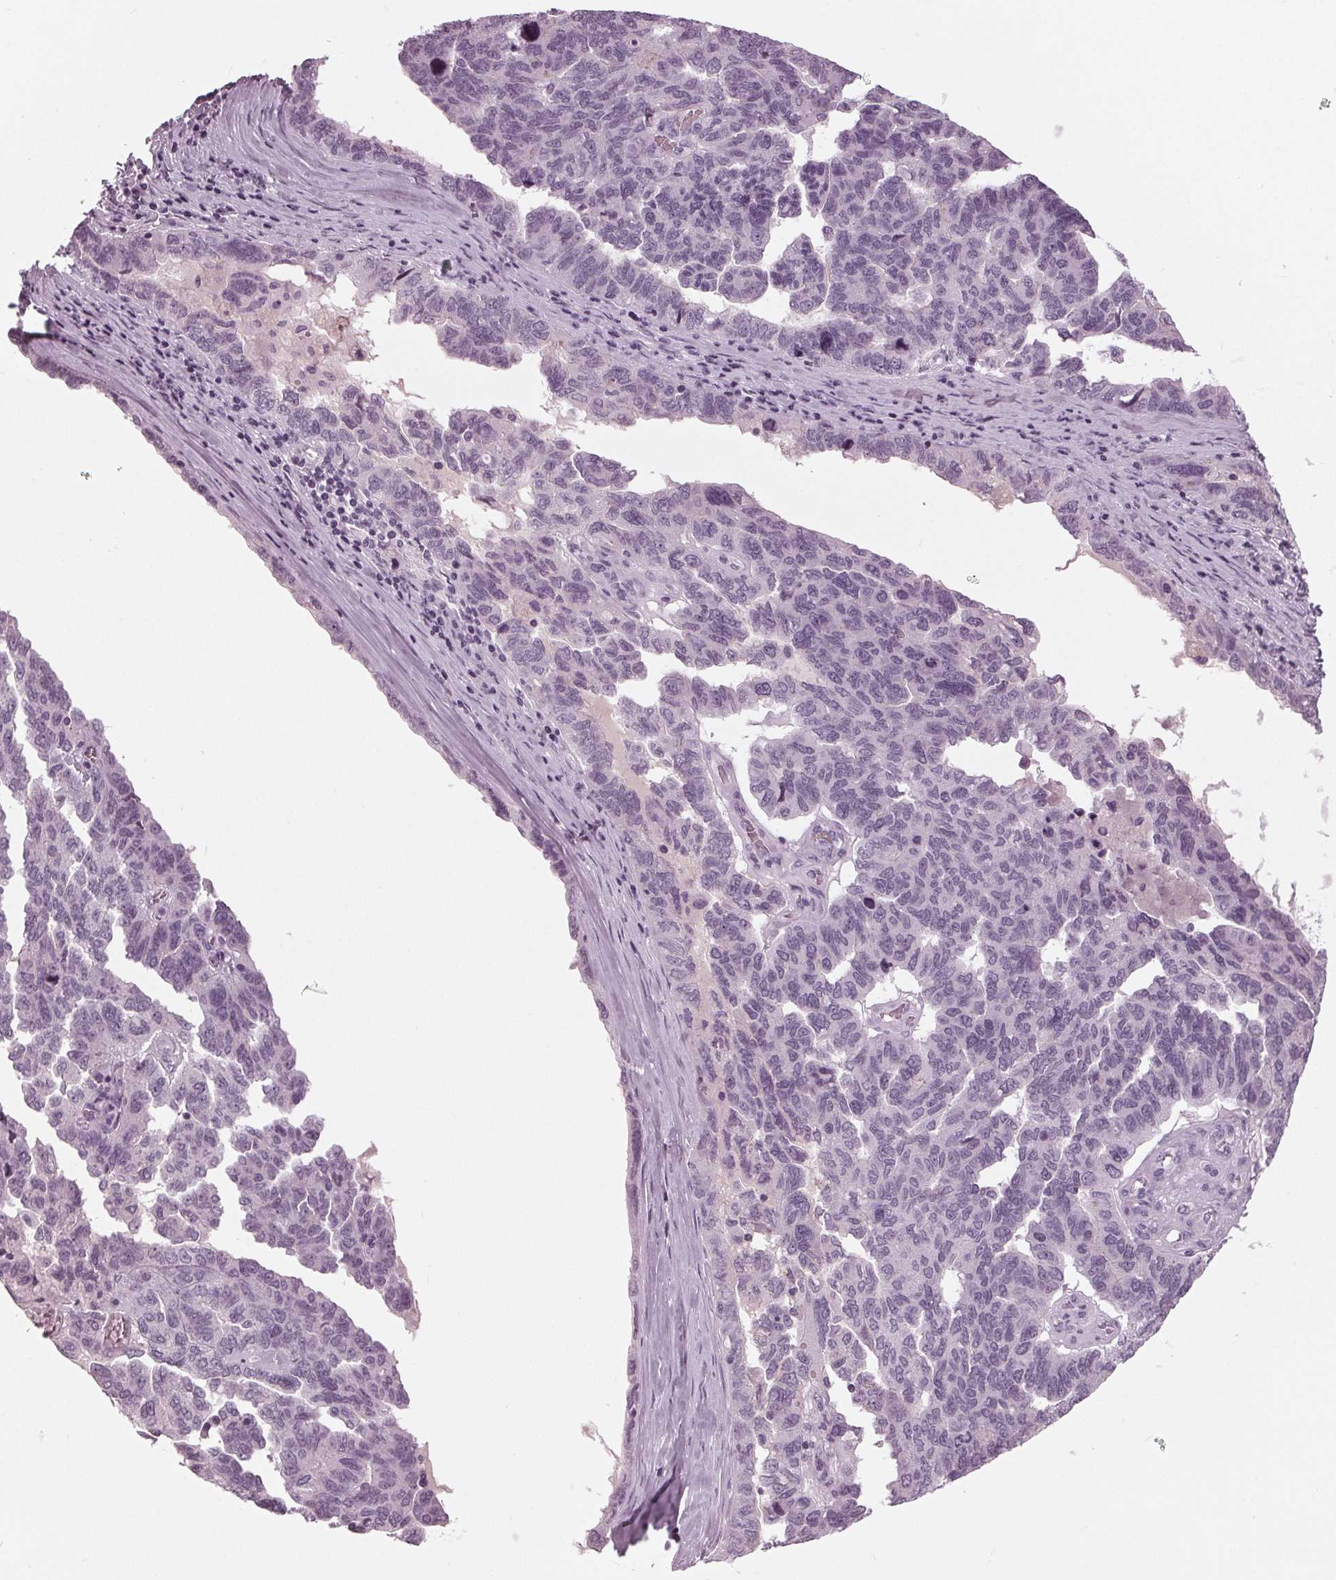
{"staining": {"intensity": "negative", "quantity": "none", "location": "none"}, "tissue": "ovarian cancer", "cell_type": "Tumor cells", "image_type": "cancer", "snomed": [{"axis": "morphology", "description": "Cystadenocarcinoma, serous, NOS"}, {"axis": "topography", "description": "Ovary"}], "caption": "This image is of ovarian cancer (serous cystadenocarcinoma) stained with immunohistochemistry to label a protein in brown with the nuclei are counter-stained blue. There is no staining in tumor cells.", "gene": "SLC9A4", "patient": {"sex": "female", "age": 64}}